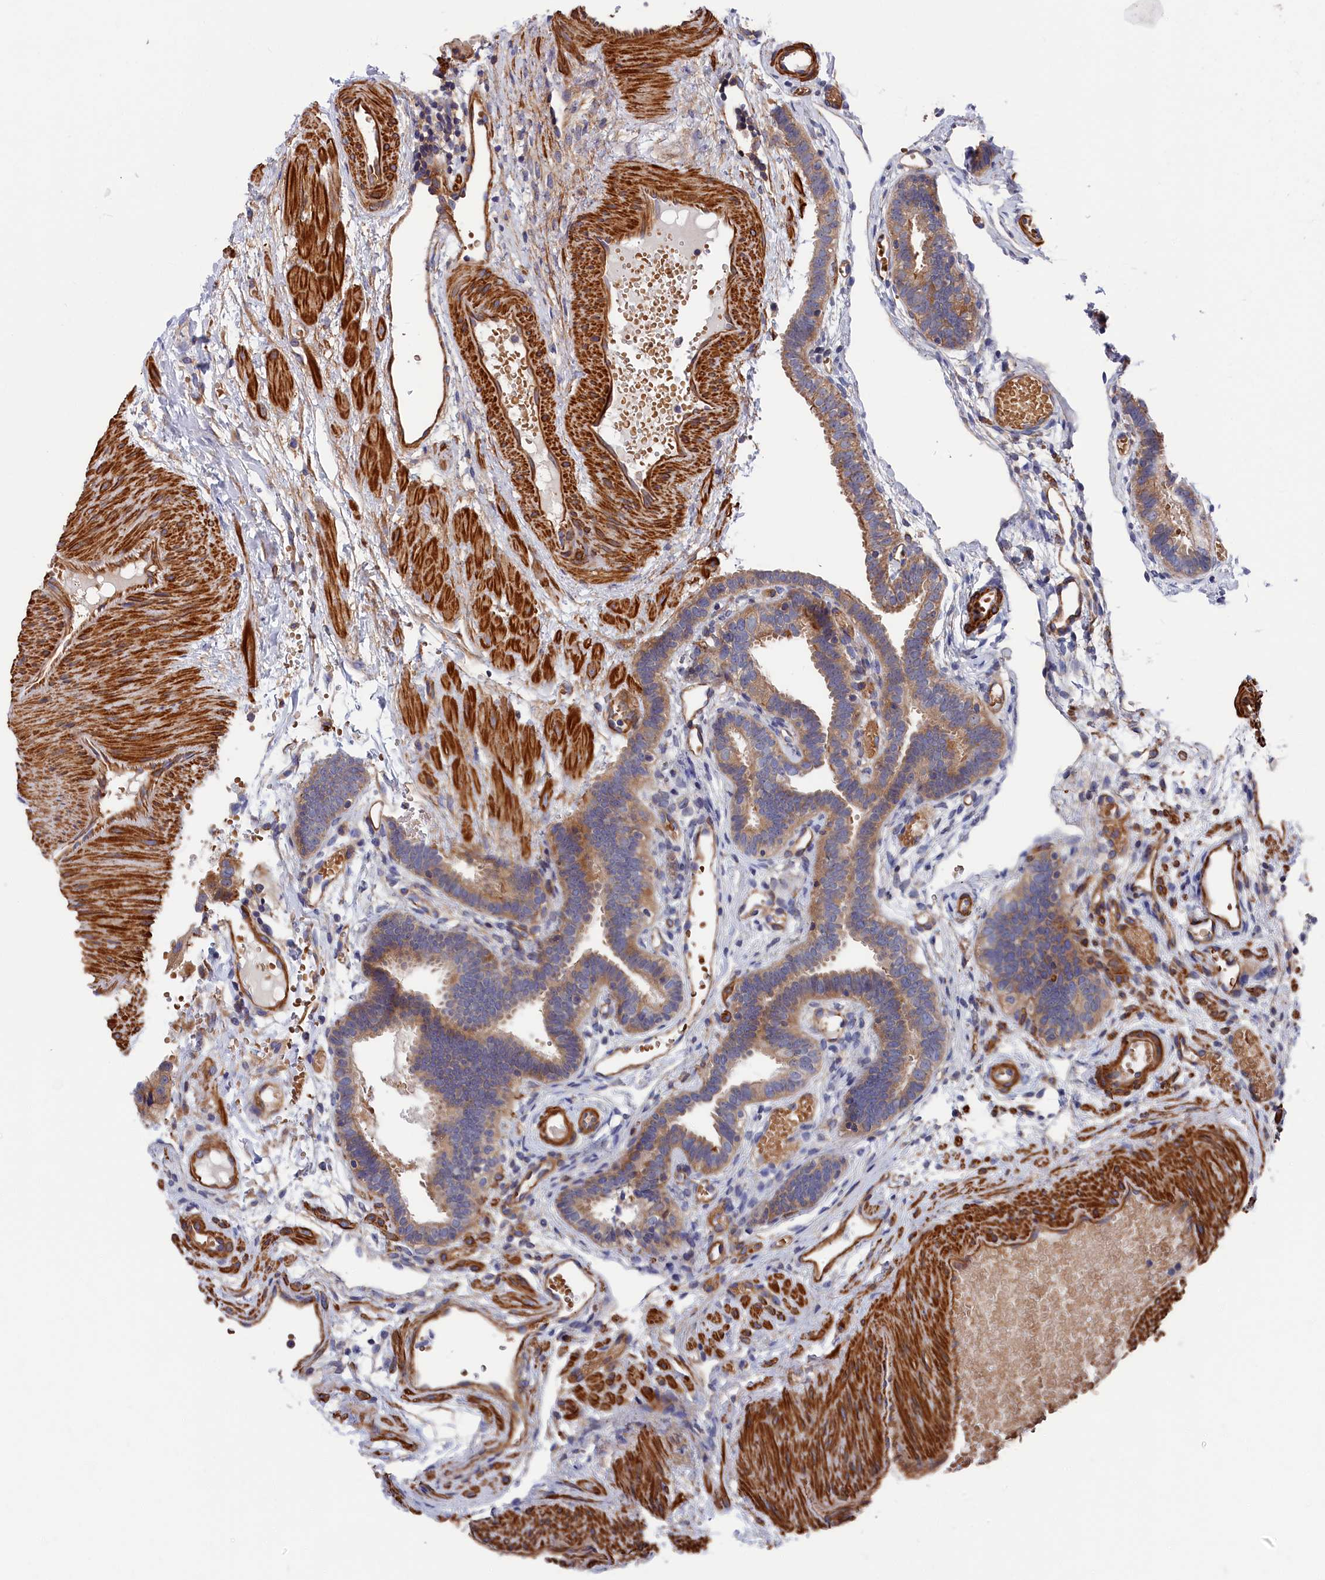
{"staining": {"intensity": "moderate", "quantity": ">75%", "location": "cytoplasmic/membranous"}, "tissue": "fallopian tube", "cell_type": "Glandular cells", "image_type": "normal", "snomed": [{"axis": "morphology", "description": "Normal tissue, NOS"}, {"axis": "topography", "description": "Fallopian tube"}], "caption": "Protein staining of benign fallopian tube displays moderate cytoplasmic/membranous expression in approximately >75% of glandular cells.", "gene": "LDHD", "patient": {"sex": "female", "age": 37}}